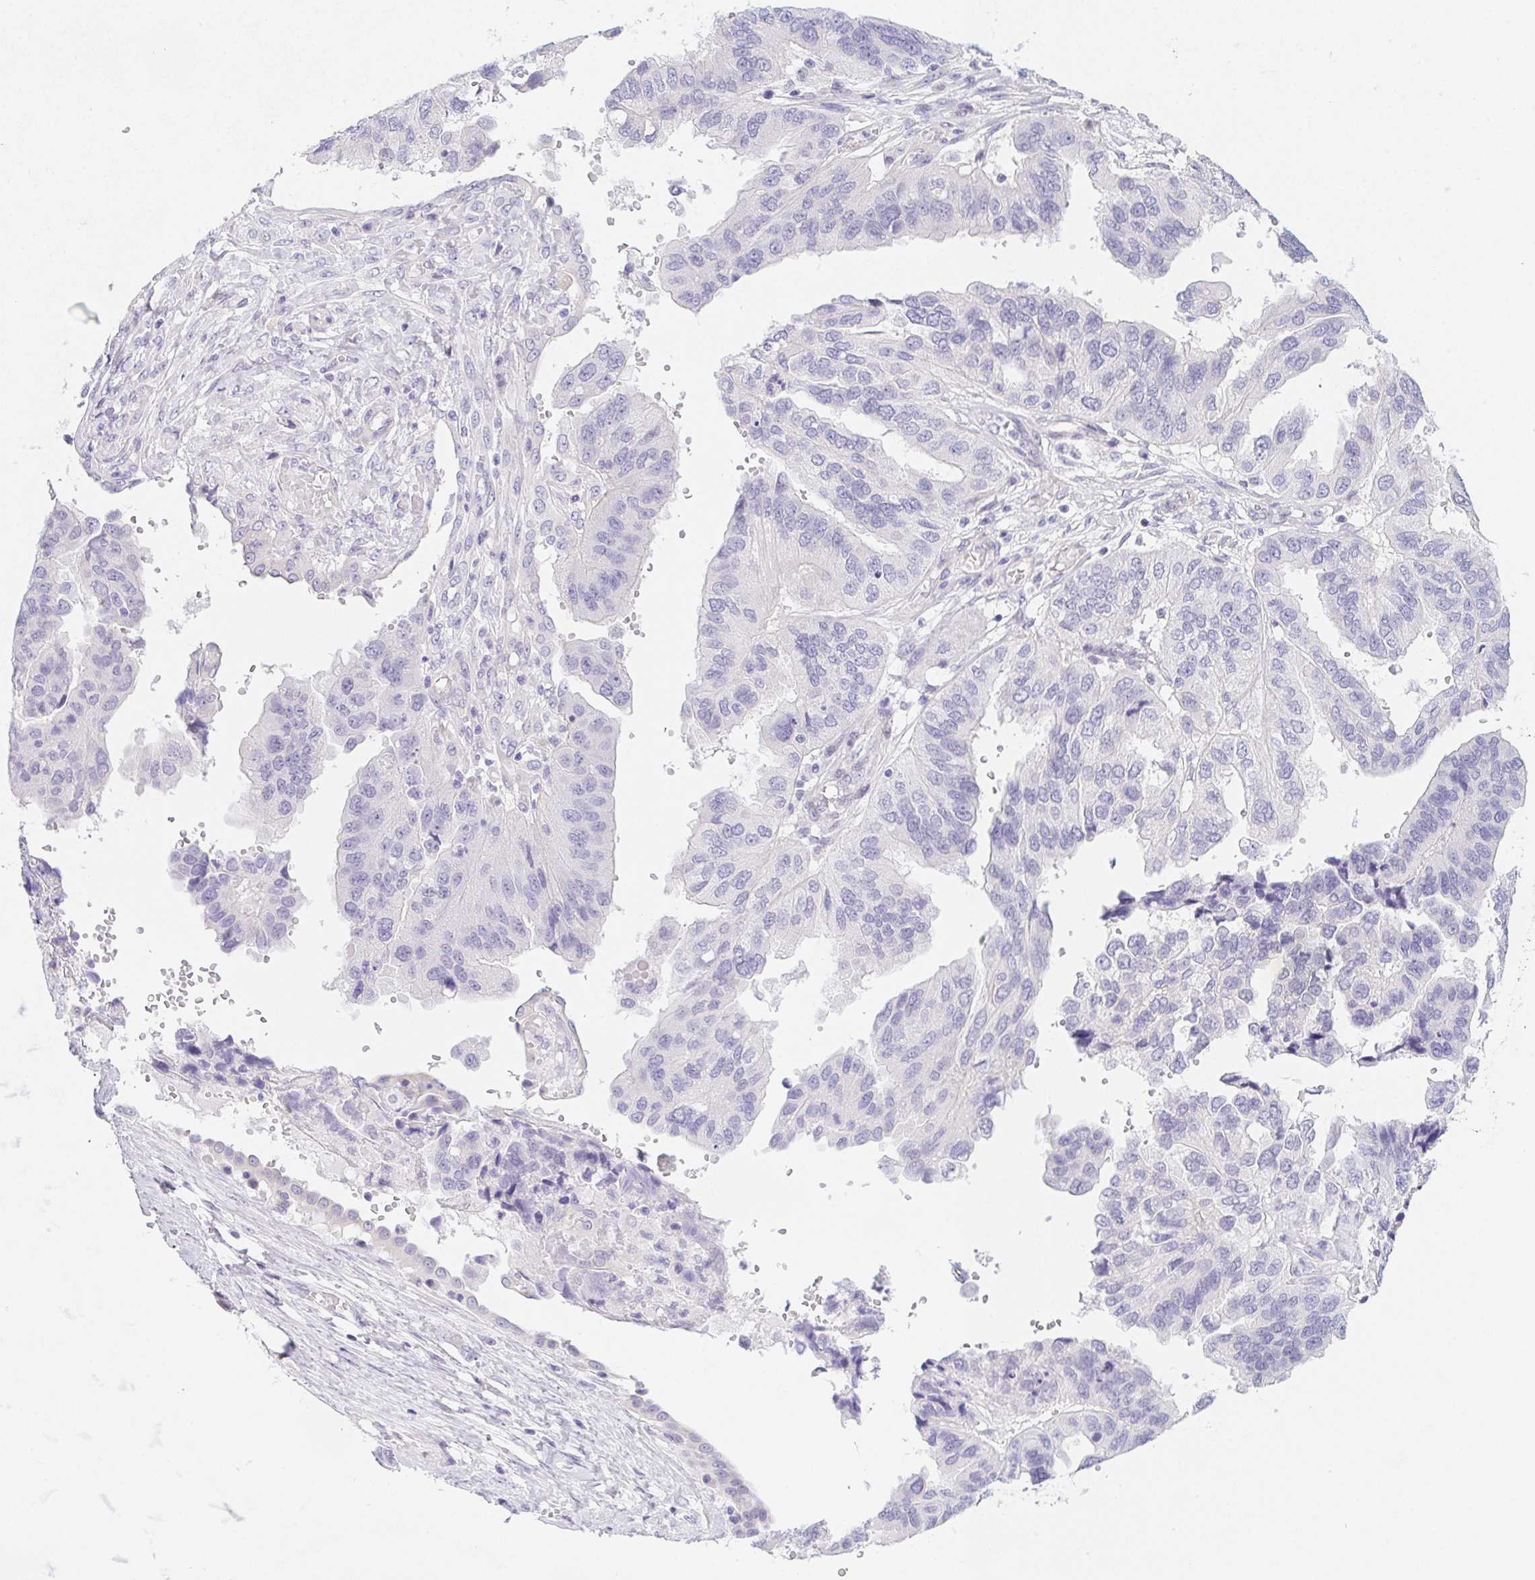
{"staining": {"intensity": "negative", "quantity": "none", "location": "none"}, "tissue": "ovarian cancer", "cell_type": "Tumor cells", "image_type": "cancer", "snomed": [{"axis": "morphology", "description": "Cystadenocarcinoma, serous, NOS"}, {"axis": "topography", "description": "Ovary"}], "caption": "The photomicrograph demonstrates no staining of tumor cells in ovarian serous cystadenocarcinoma.", "gene": "ZBBX", "patient": {"sex": "female", "age": 79}}